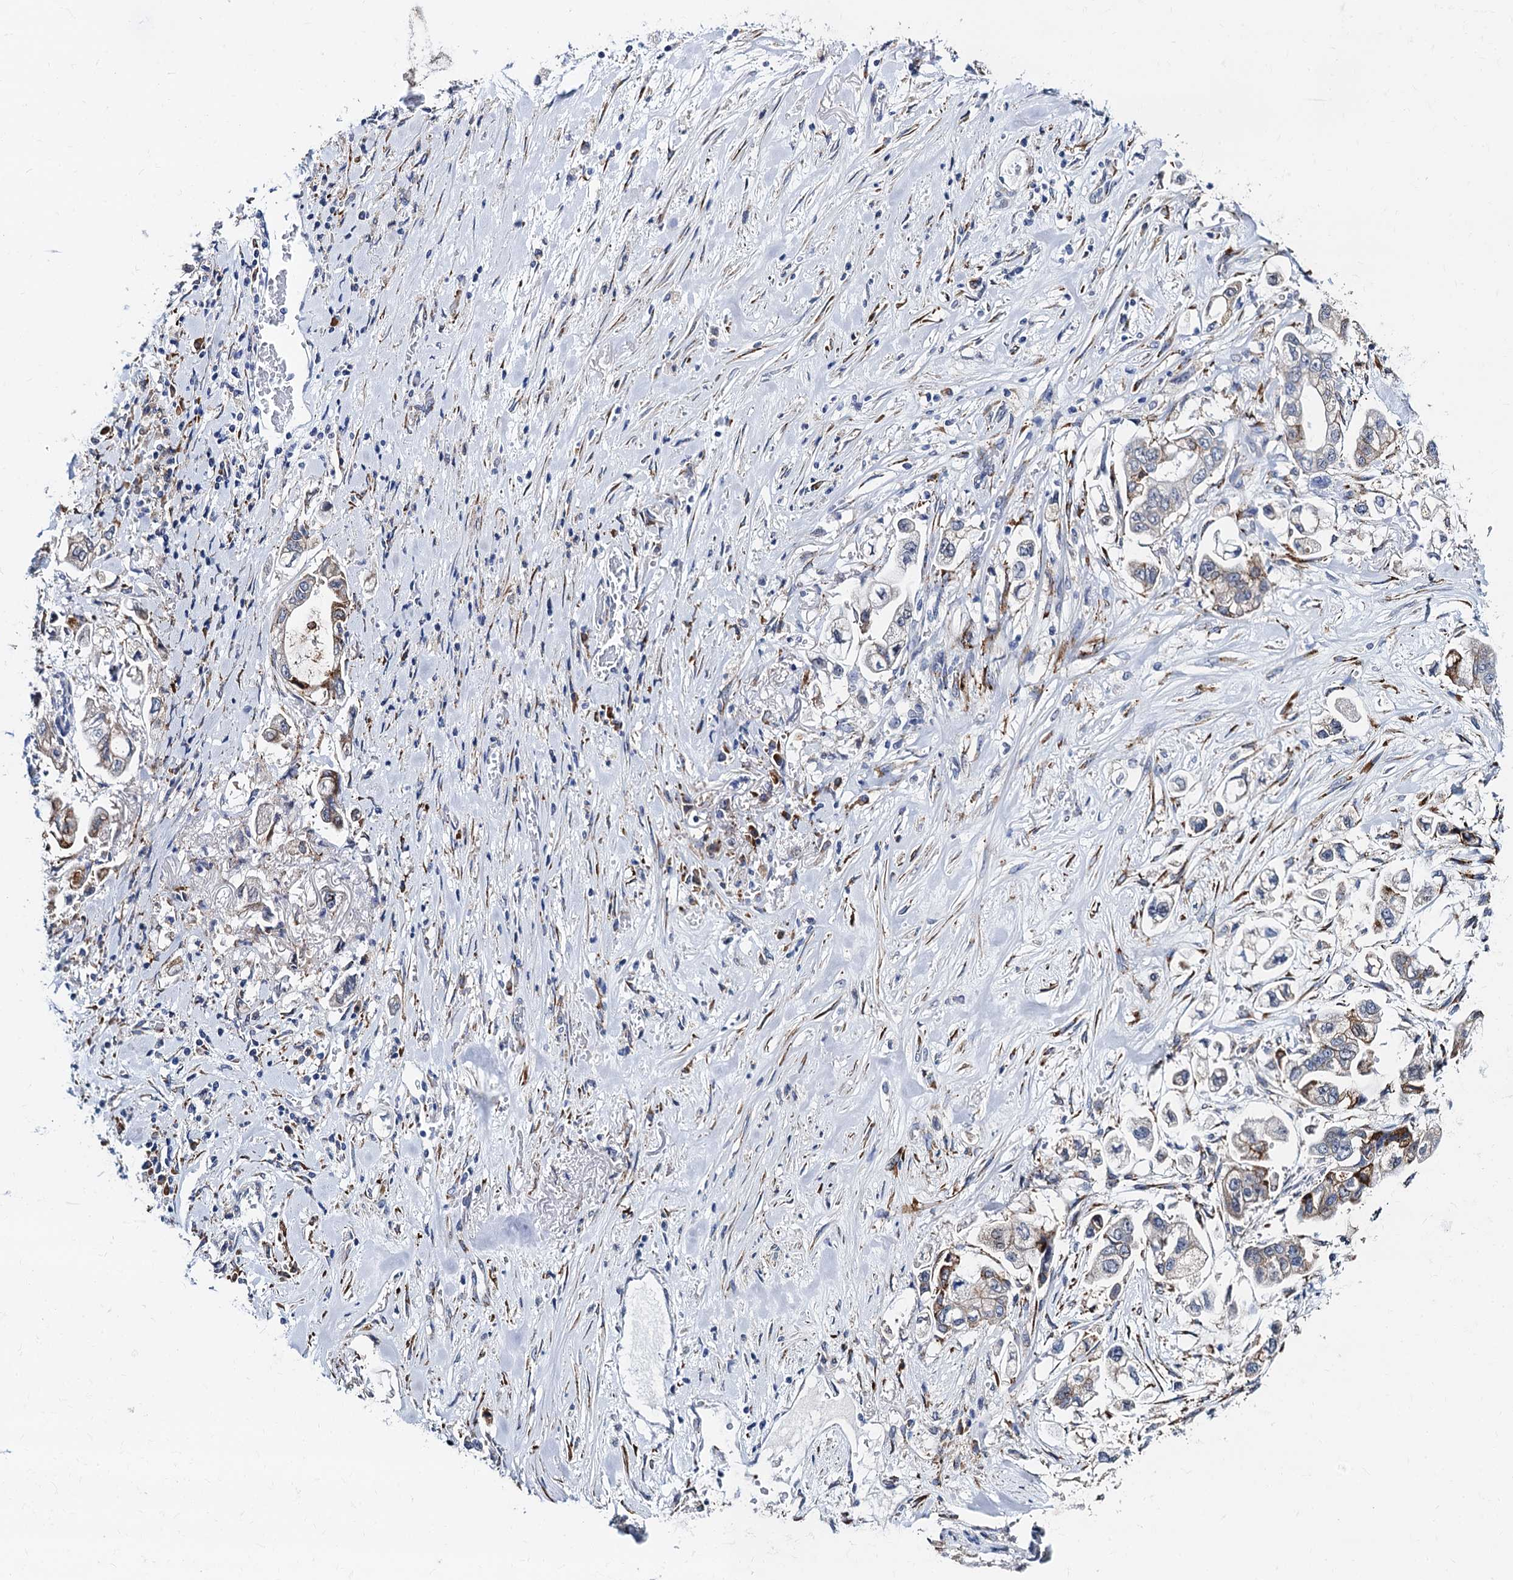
{"staining": {"intensity": "moderate", "quantity": "<25%", "location": "cytoplasmic/membranous"}, "tissue": "stomach cancer", "cell_type": "Tumor cells", "image_type": "cancer", "snomed": [{"axis": "morphology", "description": "Adenocarcinoma, NOS"}, {"axis": "topography", "description": "Stomach"}], "caption": "Tumor cells reveal low levels of moderate cytoplasmic/membranous expression in approximately <25% of cells in human stomach adenocarcinoma.", "gene": "SLC7A10", "patient": {"sex": "male", "age": 62}}